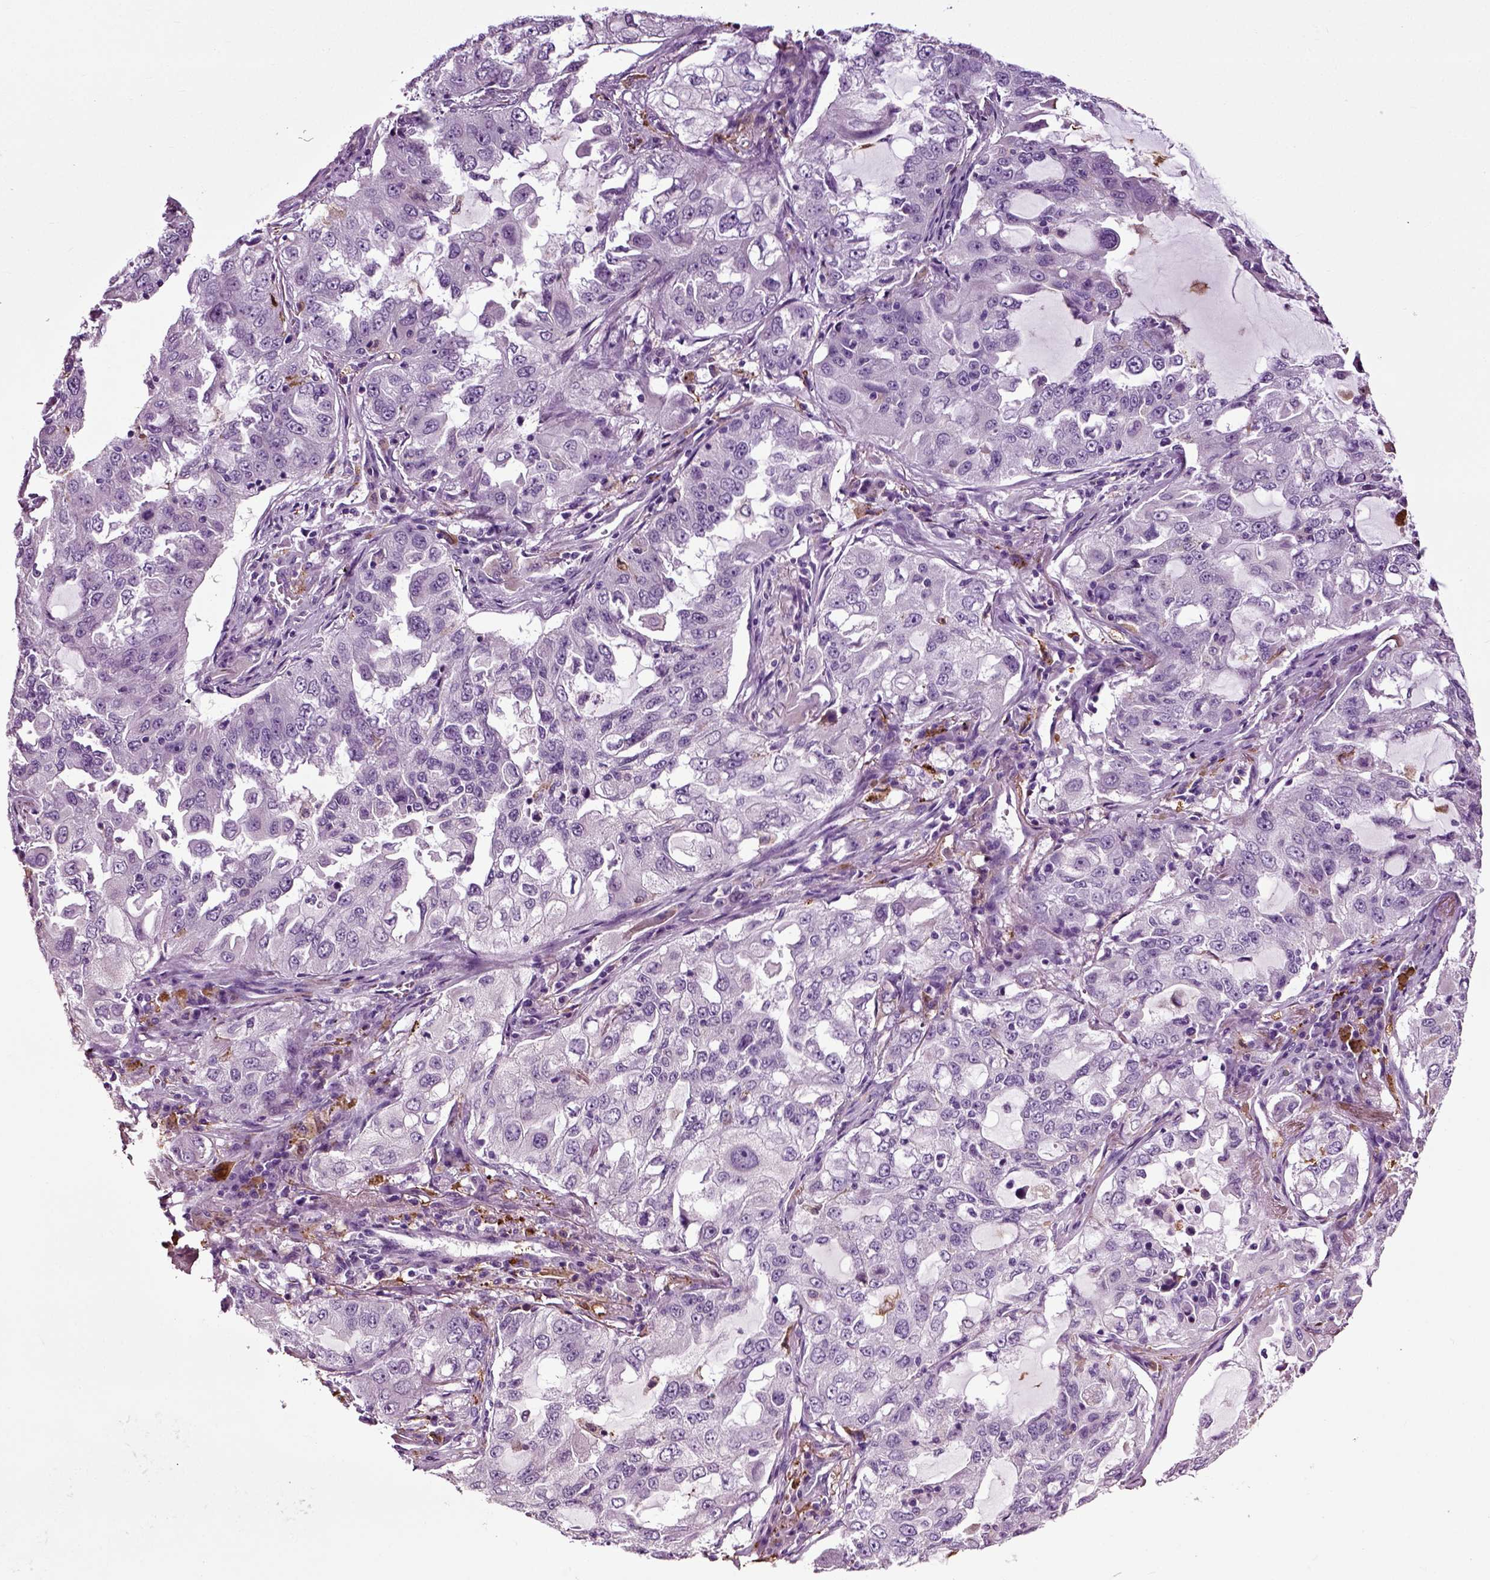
{"staining": {"intensity": "negative", "quantity": "none", "location": "none"}, "tissue": "lung cancer", "cell_type": "Tumor cells", "image_type": "cancer", "snomed": [{"axis": "morphology", "description": "Adenocarcinoma, NOS"}, {"axis": "topography", "description": "Lung"}], "caption": "The photomicrograph displays no significant expression in tumor cells of adenocarcinoma (lung).", "gene": "DNAH10", "patient": {"sex": "female", "age": 61}}